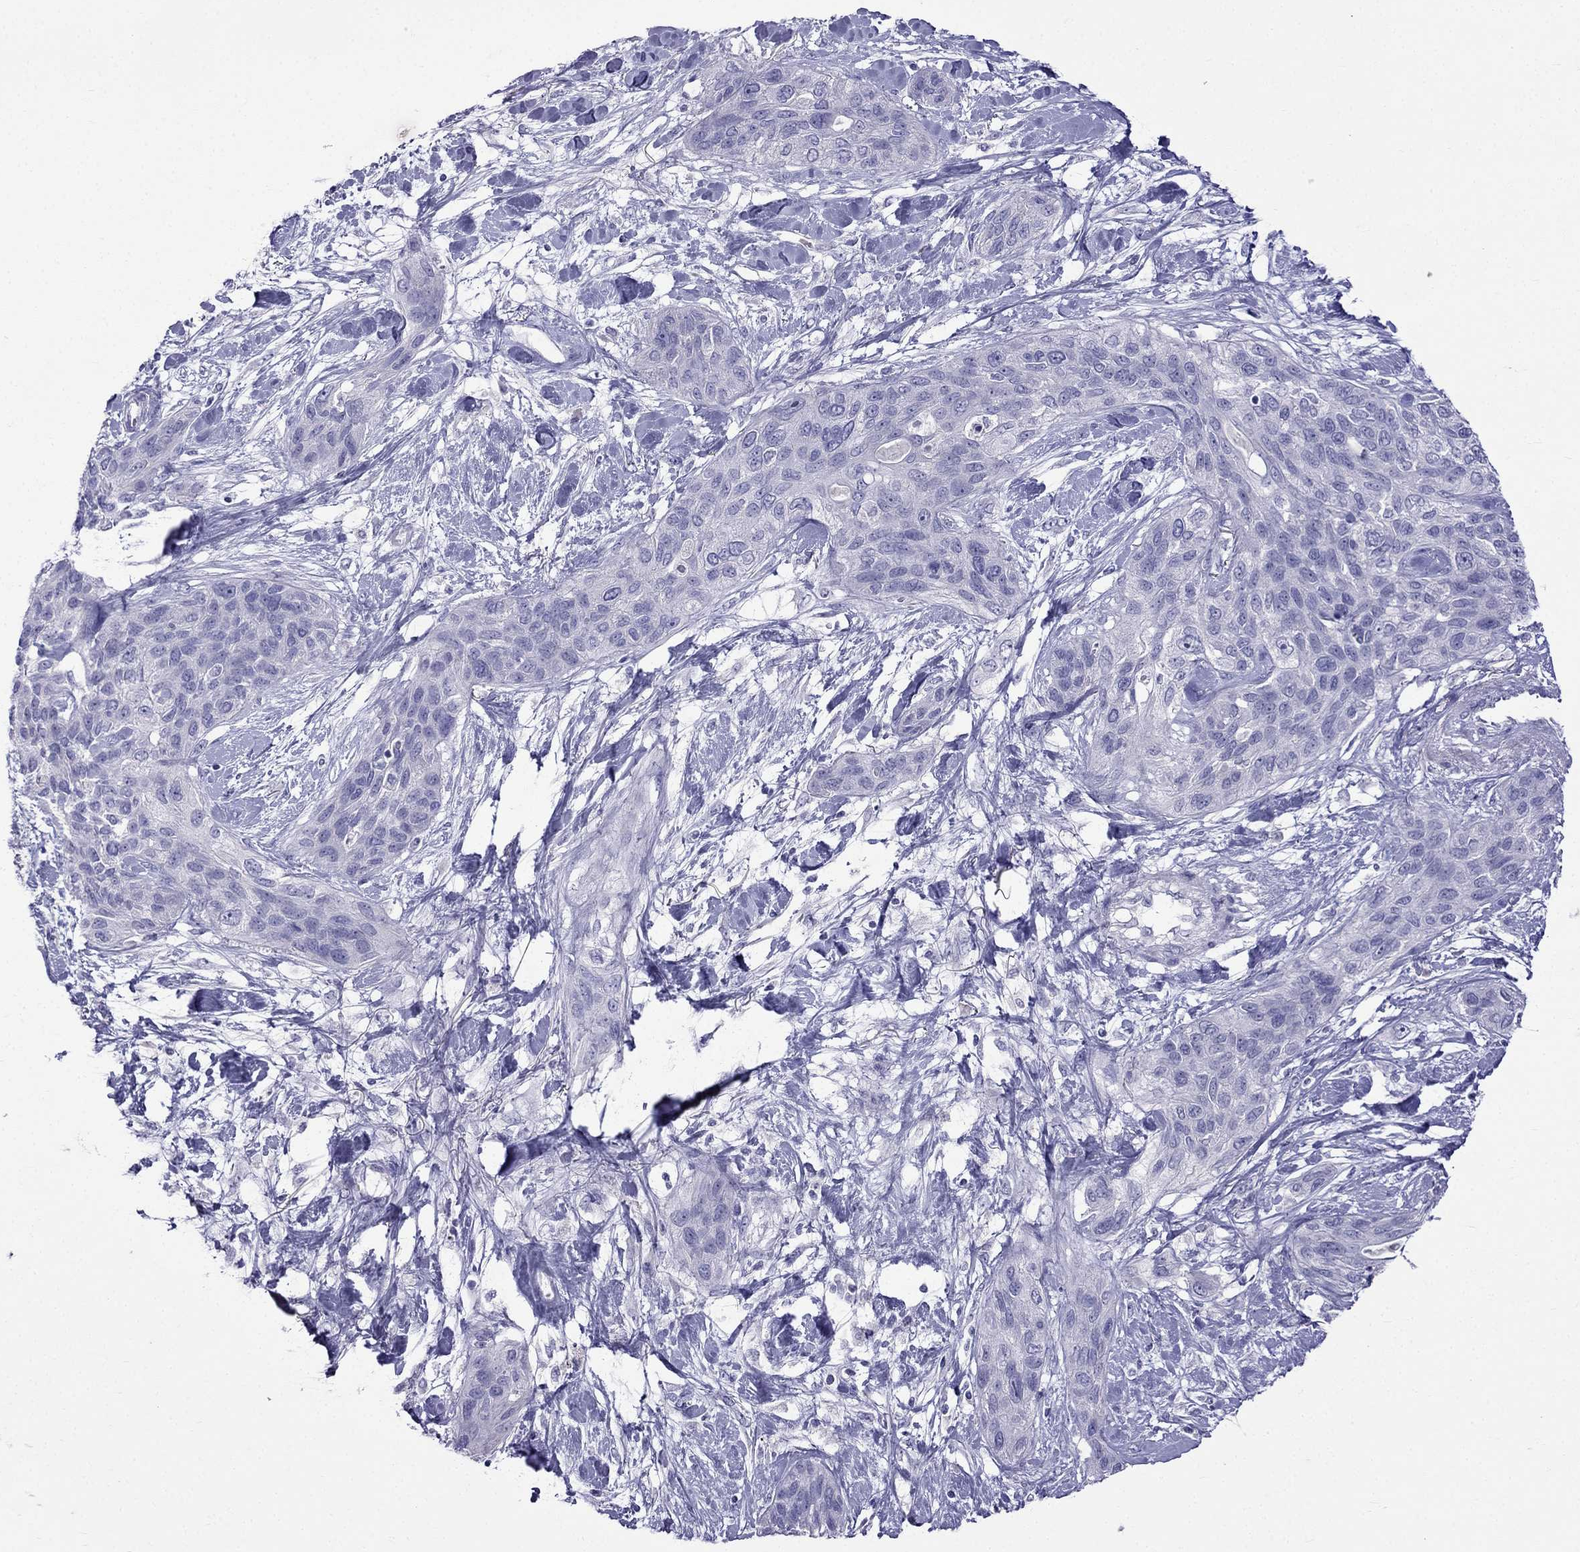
{"staining": {"intensity": "negative", "quantity": "none", "location": "none"}, "tissue": "lung cancer", "cell_type": "Tumor cells", "image_type": "cancer", "snomed": [{"axis": "morphology", "description": "Squamous cell carcinoma, NOS"}, {"axis": "topography", "description": "Lung"}], "caption": "A high-resolution micrograph shows immunohistochemistry staining of lung cancer (squamous cell carcinoma), which shows no significant expression in tumor cells.", "gene": "PATE1", "patient": {"sex": "female", "age": 70}}